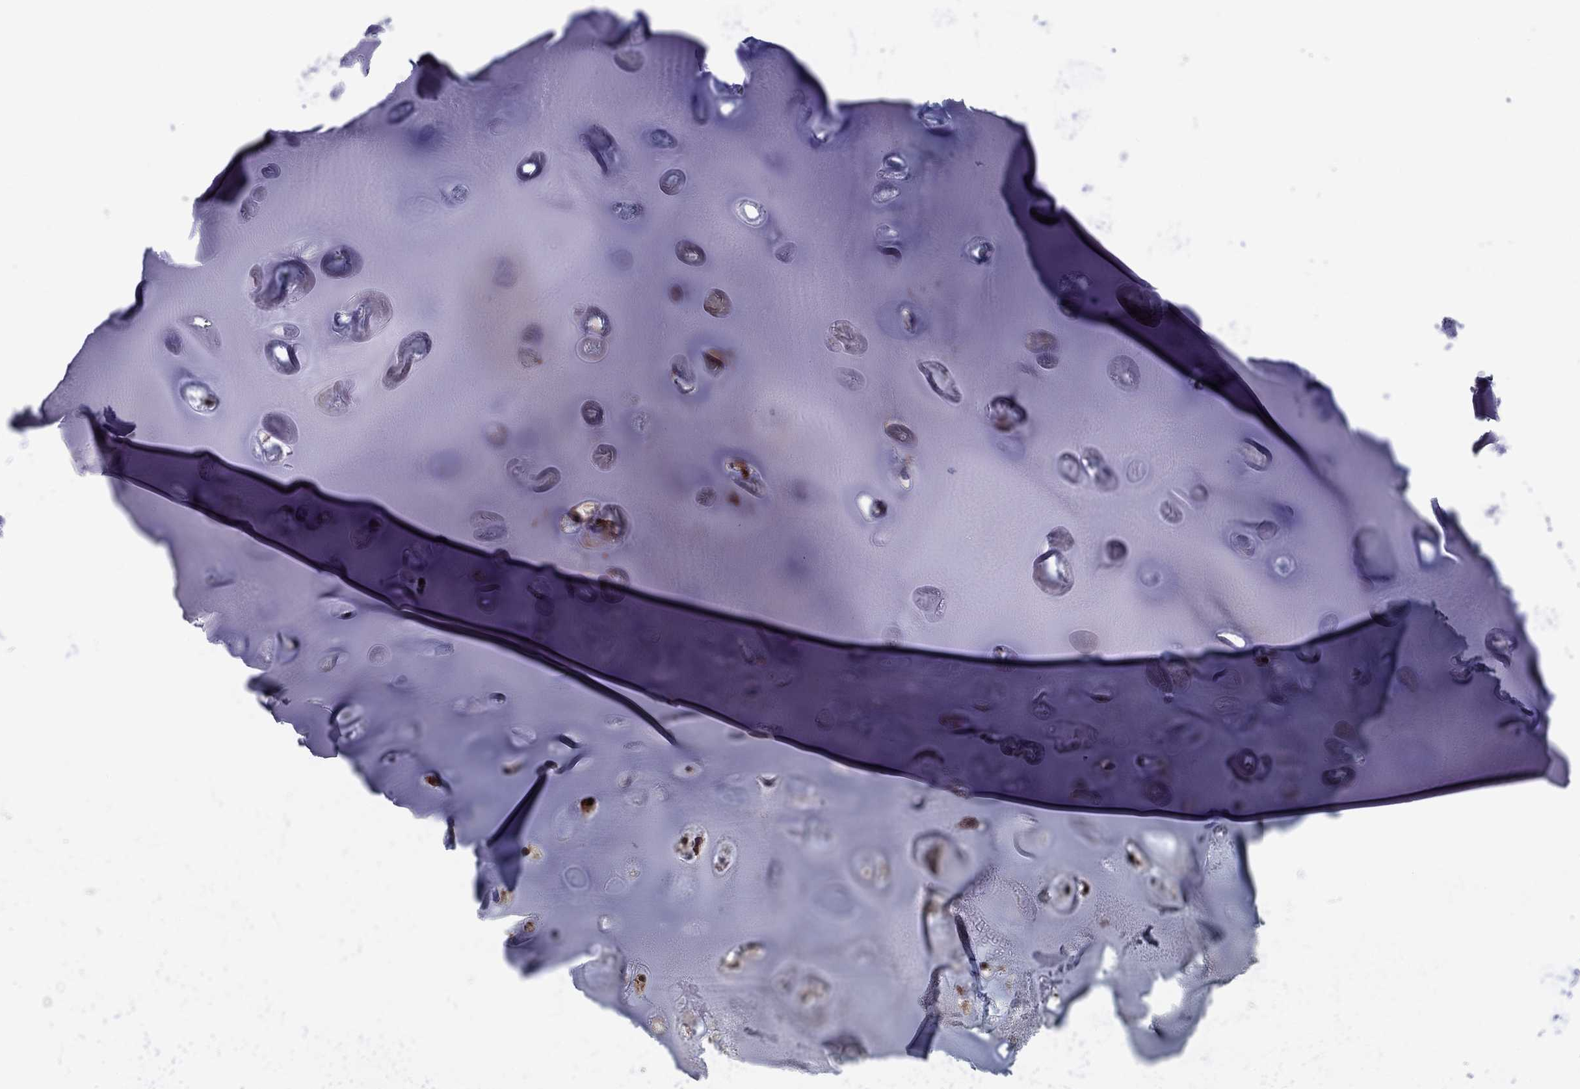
{"staining": {"intensity": "moderate", "quantity": "25%-75%", "location": "cytoplasmic/membranous"}, "tissue": "soft tissue", "cell_type": "Chondrocytes", "image_type": "normal", "snomed": [{"axis": "morphology", "description": "Normal tissue, NOS"}, {"axis": "topography", "description": "Cartilage tissue"}], "caption": "Soft tissue stained with a brown dye reveals moderate cytoplasmic/membranous positive positivity in approximately 25%-75% of chondrocytes.", "gene": "SLC1A1", "patient": {"sex": "male", "age": 81}}